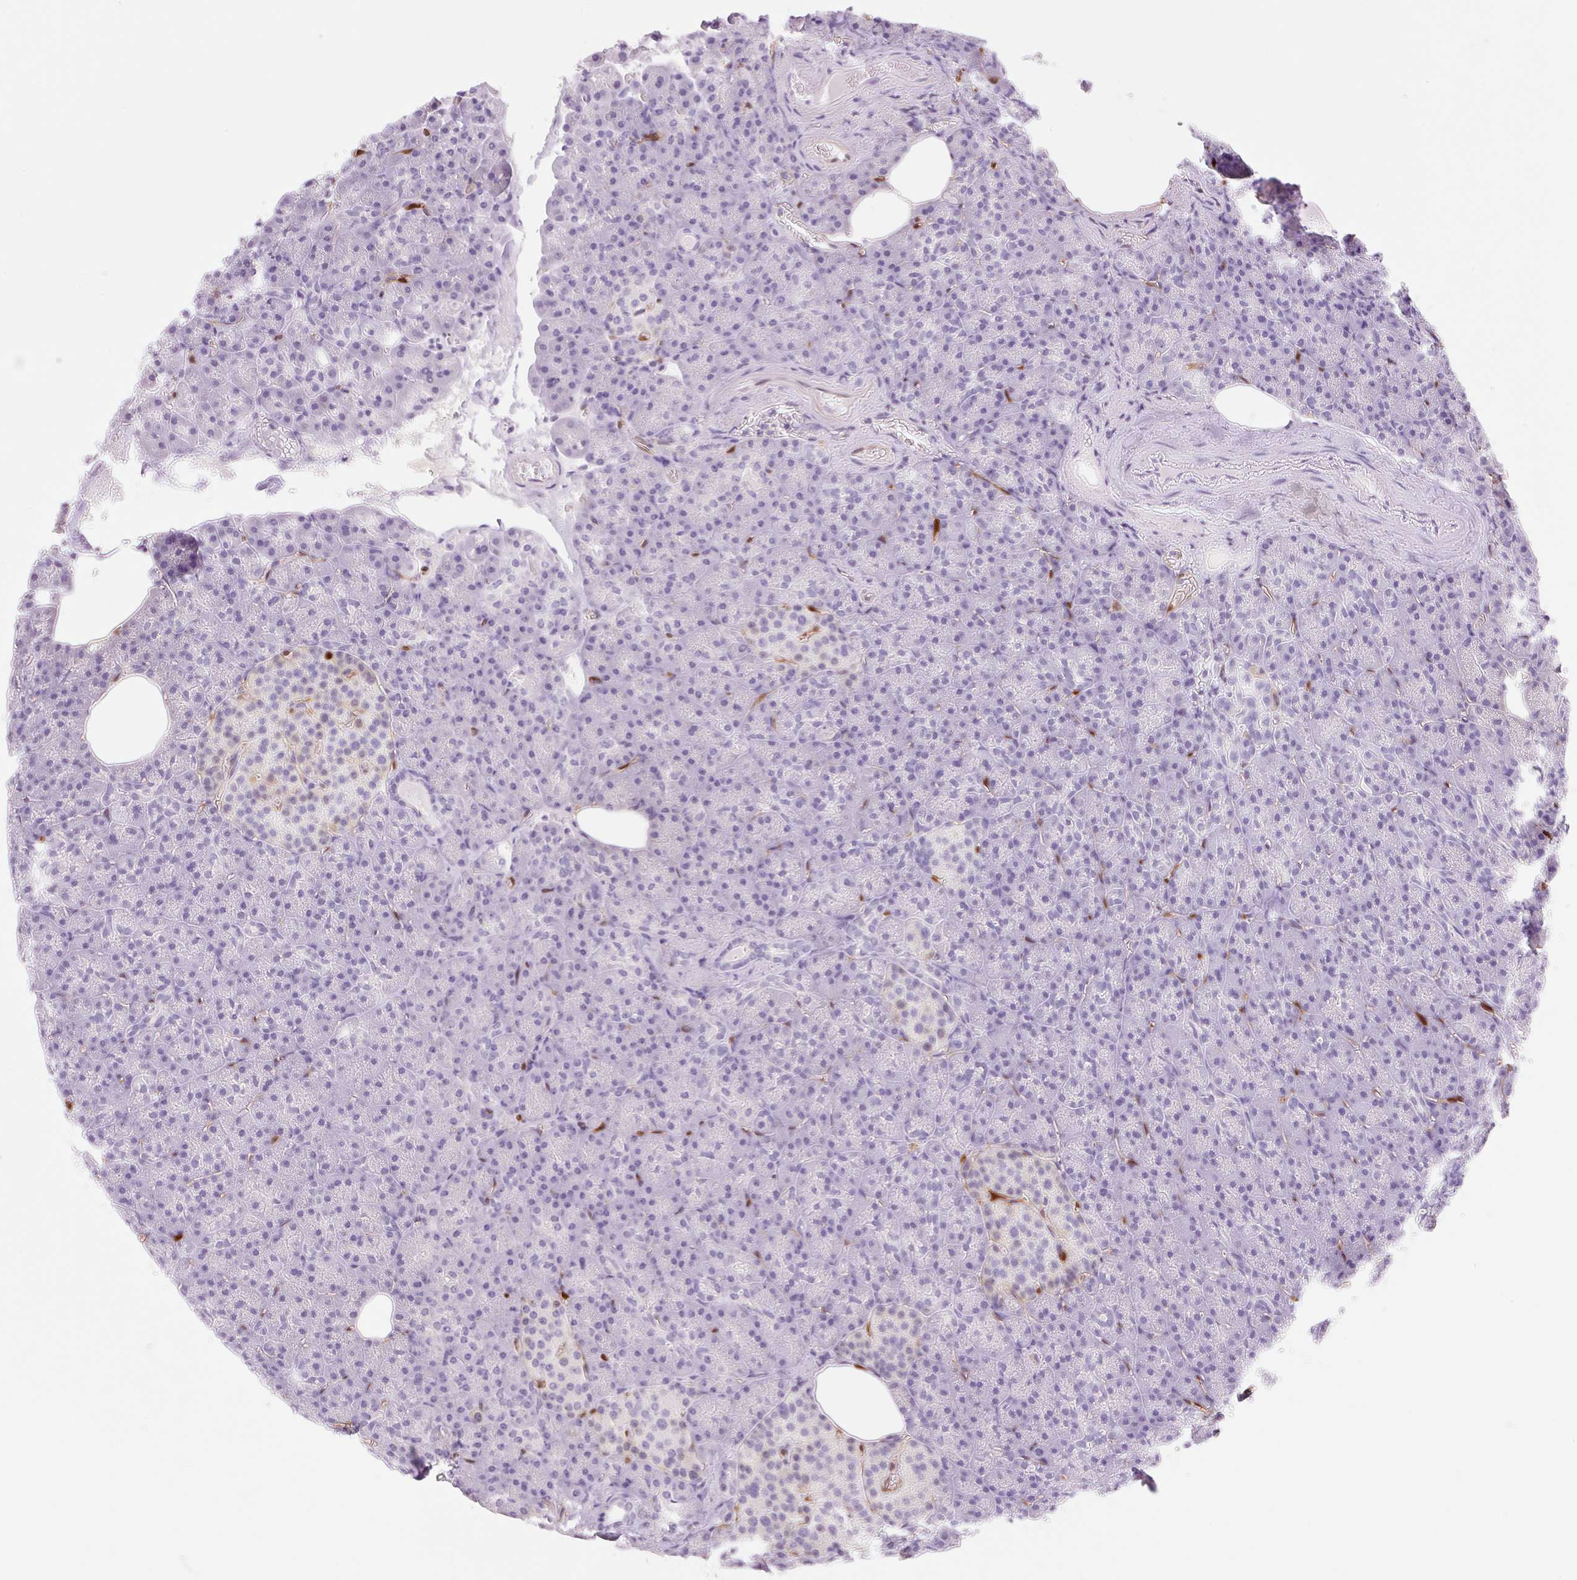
{"staining": {"intensity": "negative", "quantity": "none", "location": "none"}, "tissue": "pancreas", "cell_type": "Exocrine glandular cells", "image_type": "normal", "snomed": [{"axis": "morphology", "description": "Normal tissue, NOS"}, {"axis": "topography", "description": "Pancreas"}], "caption": "This is a image of immunohistochemistry staining of unremarkable pancreas, which shows no expression in exocrine glandular cells. (Brightfield microscopy of DAB (3,3'-diaminobenzidine) IHC at high magnification).", "gene": "FABP5", "patient": {"sex": "female", "age": 74}}